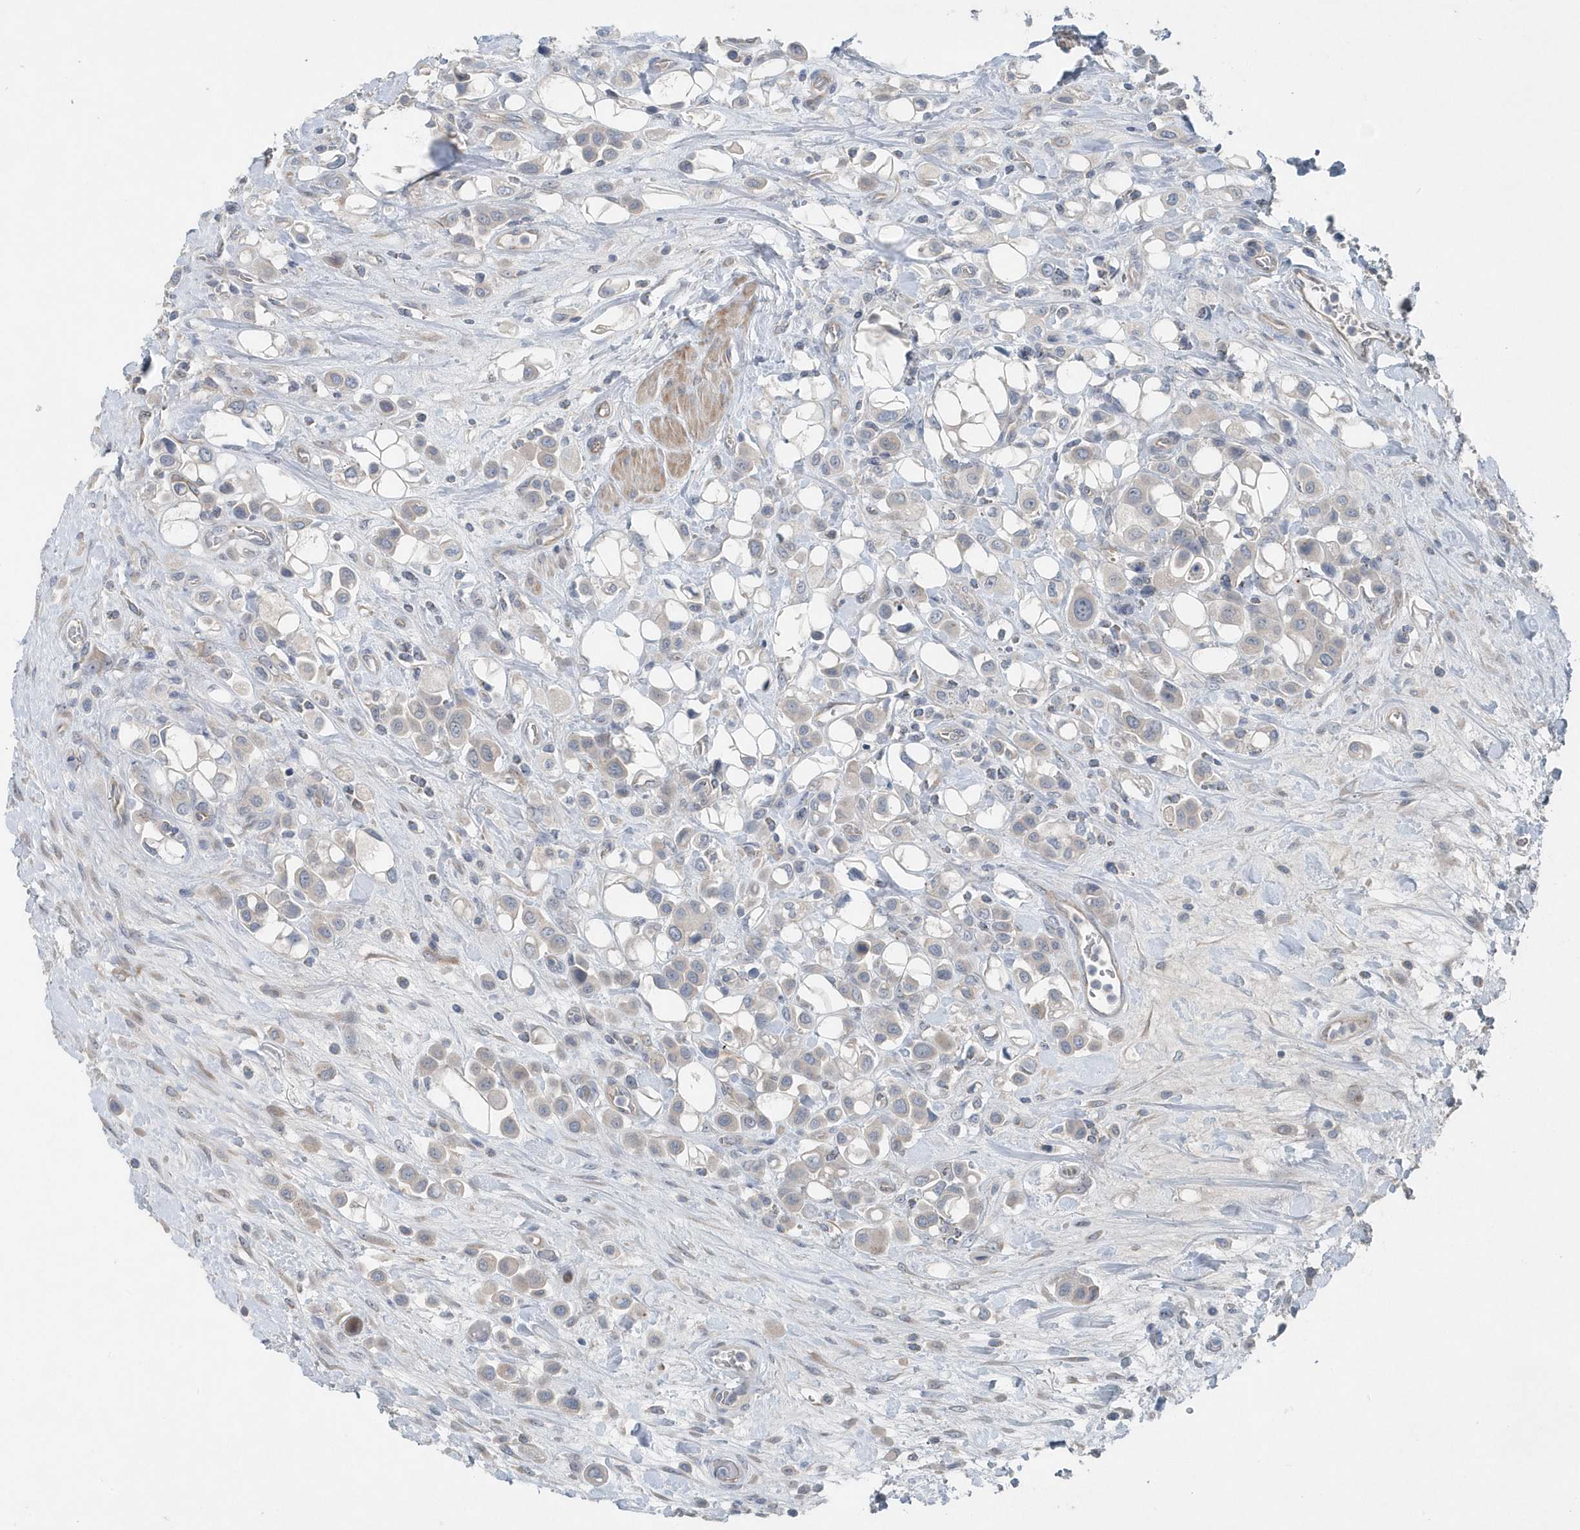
{"staining": {"intensity": "negative", "quantity": "none", "location": "none"}, "tissue": "urothelial cancer", "cell_type": "Tumor cells", "image_type": "cancer", "snomed": [{"axis": "morphology", "description": "Urothelial carcinoma, High grade"}, {"axis": "topography", "description": "Urinary bladder"}], "caption": "A histopathology image of human urothelial cancer is negative for staining in tumor cells.", "gene": "MCC", "patient": {"sex": "male", "age": 50}}